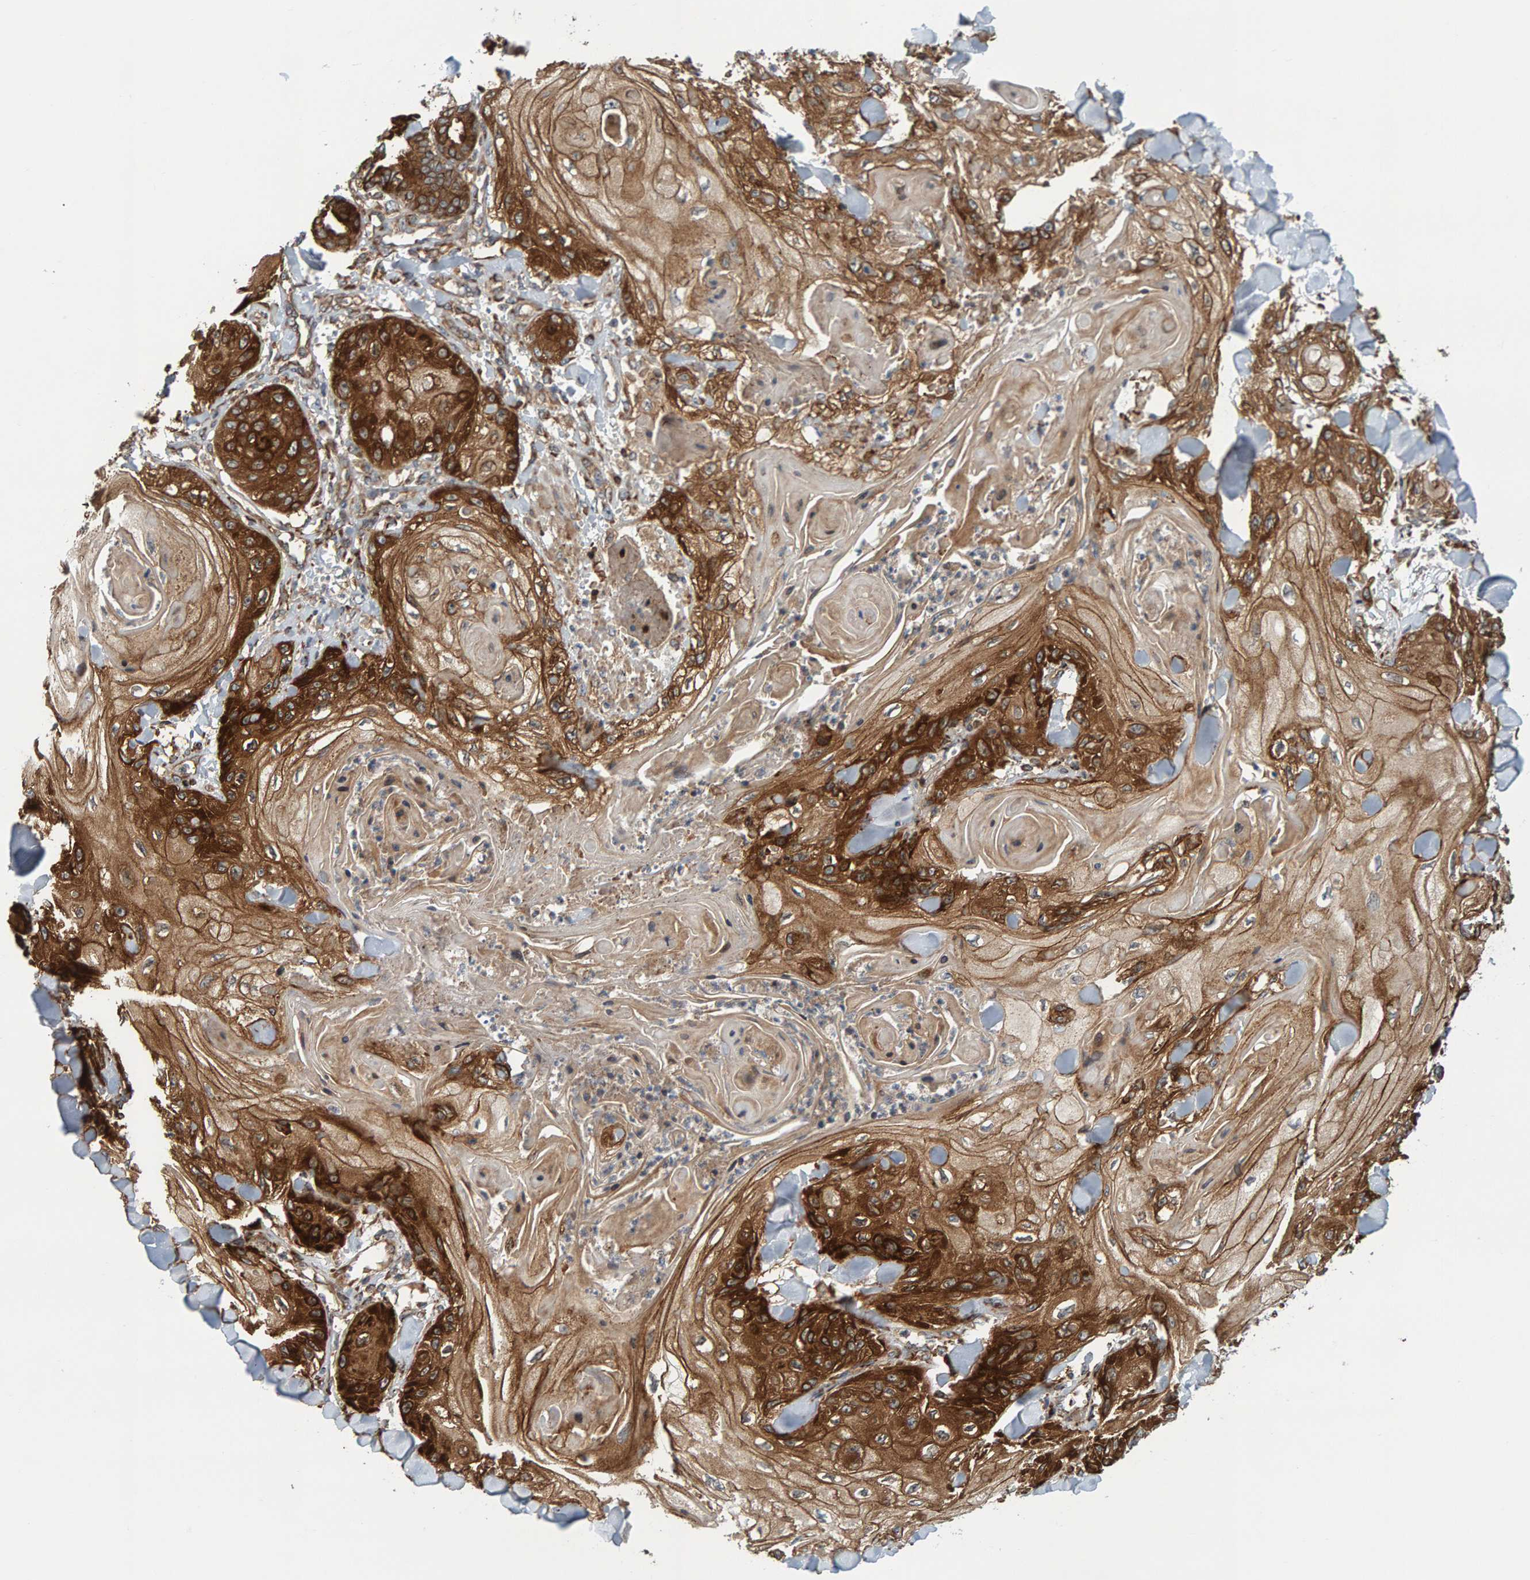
{"staining": {"intensity": "strong", "quantity": ">75%", "location": "cytoplasmic/membranous"}, "tissue": "skin cancer", "cell_type": "Tumor cells", "image_type": "cancer", "snomed": [{"axis": "morphology", "description": "Squamous cell carcinoma, NOS"}, {"axis": "topography", "description": "Skin"}], "caption": "Skin cancer tissue shows strong cytoplasmic/membranous expression in about >75% of tumor cells", "gene": "BAIAP2", "patient": {"sex": "male", "age": 74}}